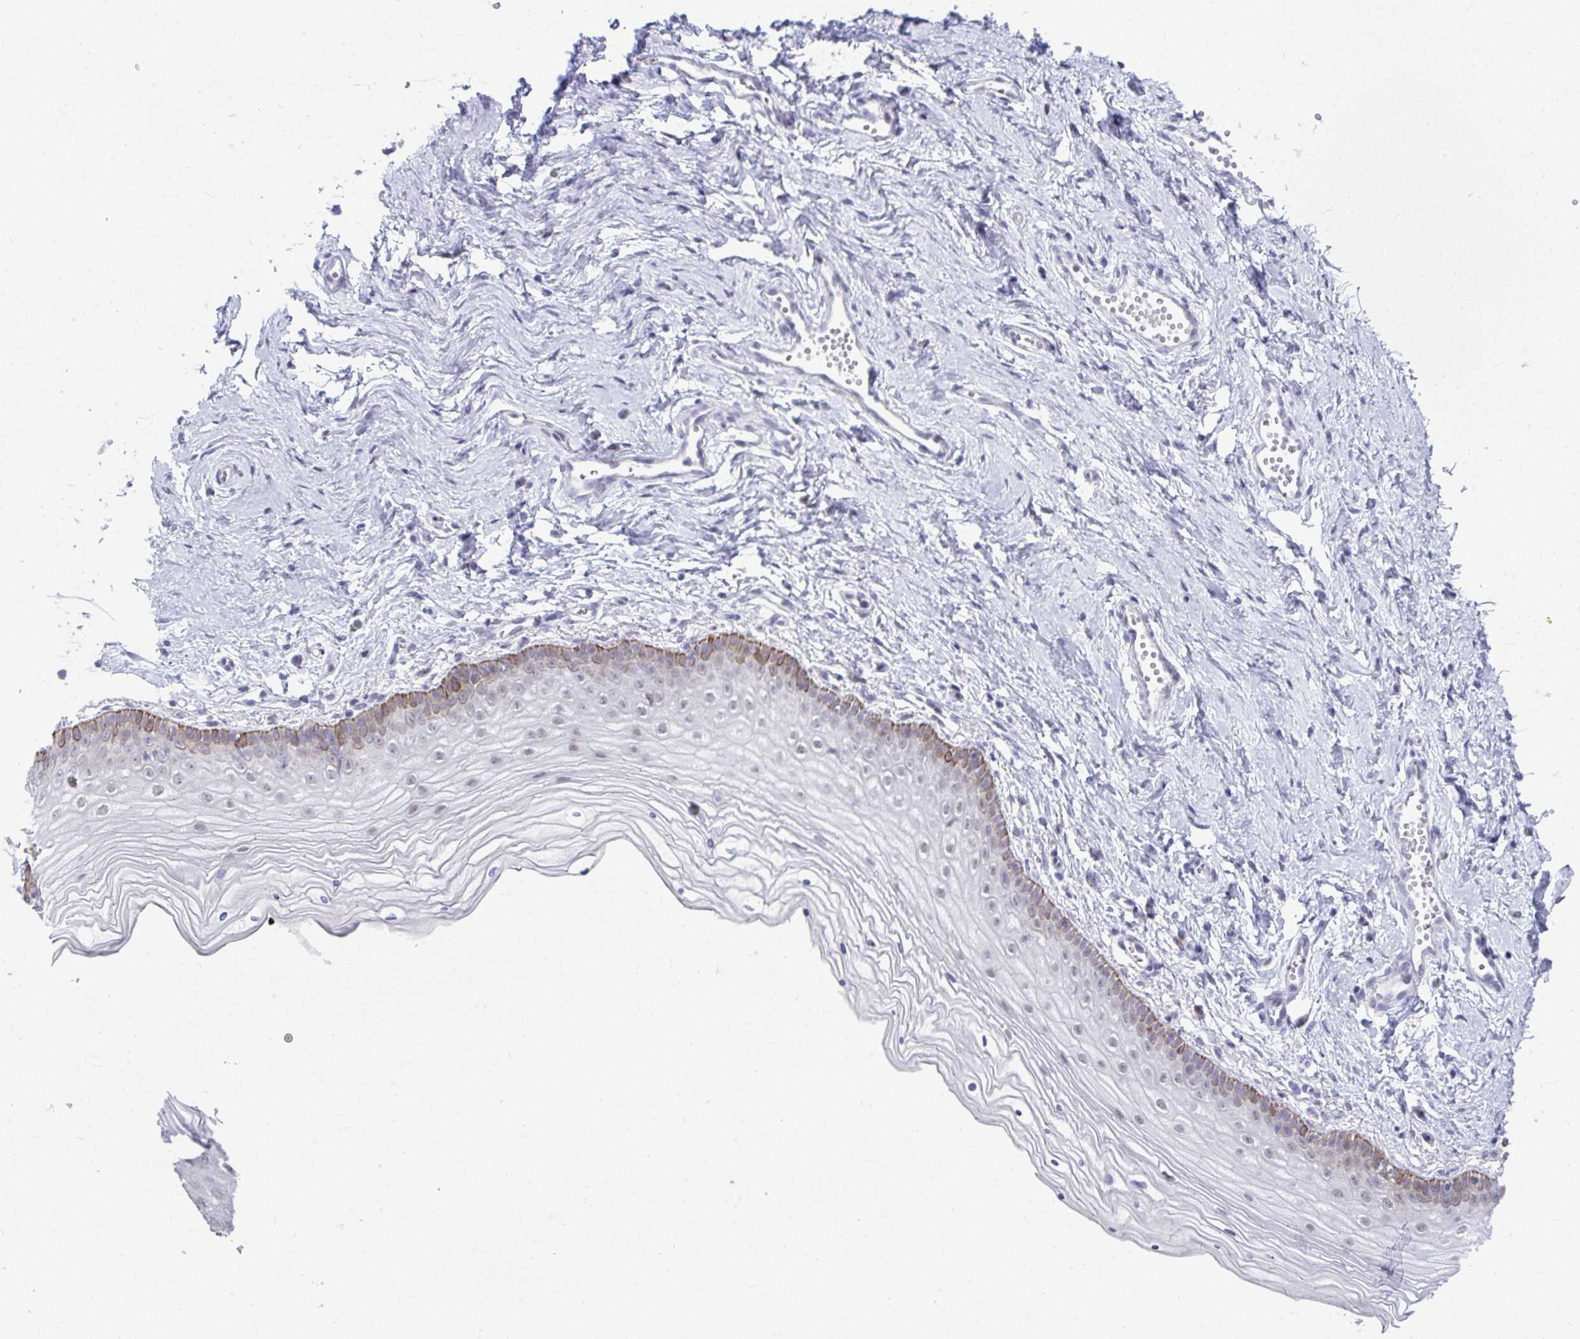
{"staining": {"intensity": "moderate", "quantity": "25%-75%", "location": "cytoplasmic/membranous,nuclear"}, "tissue": "vagina", "cell_type": "Squamous epithelial cells", "image_type": "normal", "snomed": [{"axis": "morphology", "description": "Normal tissue, NOS"}, {"axis": "topography", "description": "Vagina"}], "caption": "Squamous epithelial cells demonstrate moderate cytoplasmic/membranous,nuclear expression in about 25%-75% of cells in benign vagina. Nuclei are stained in blue.", "gene": "SLC35C2", "patient": {"sex": "female", "age": 38}}